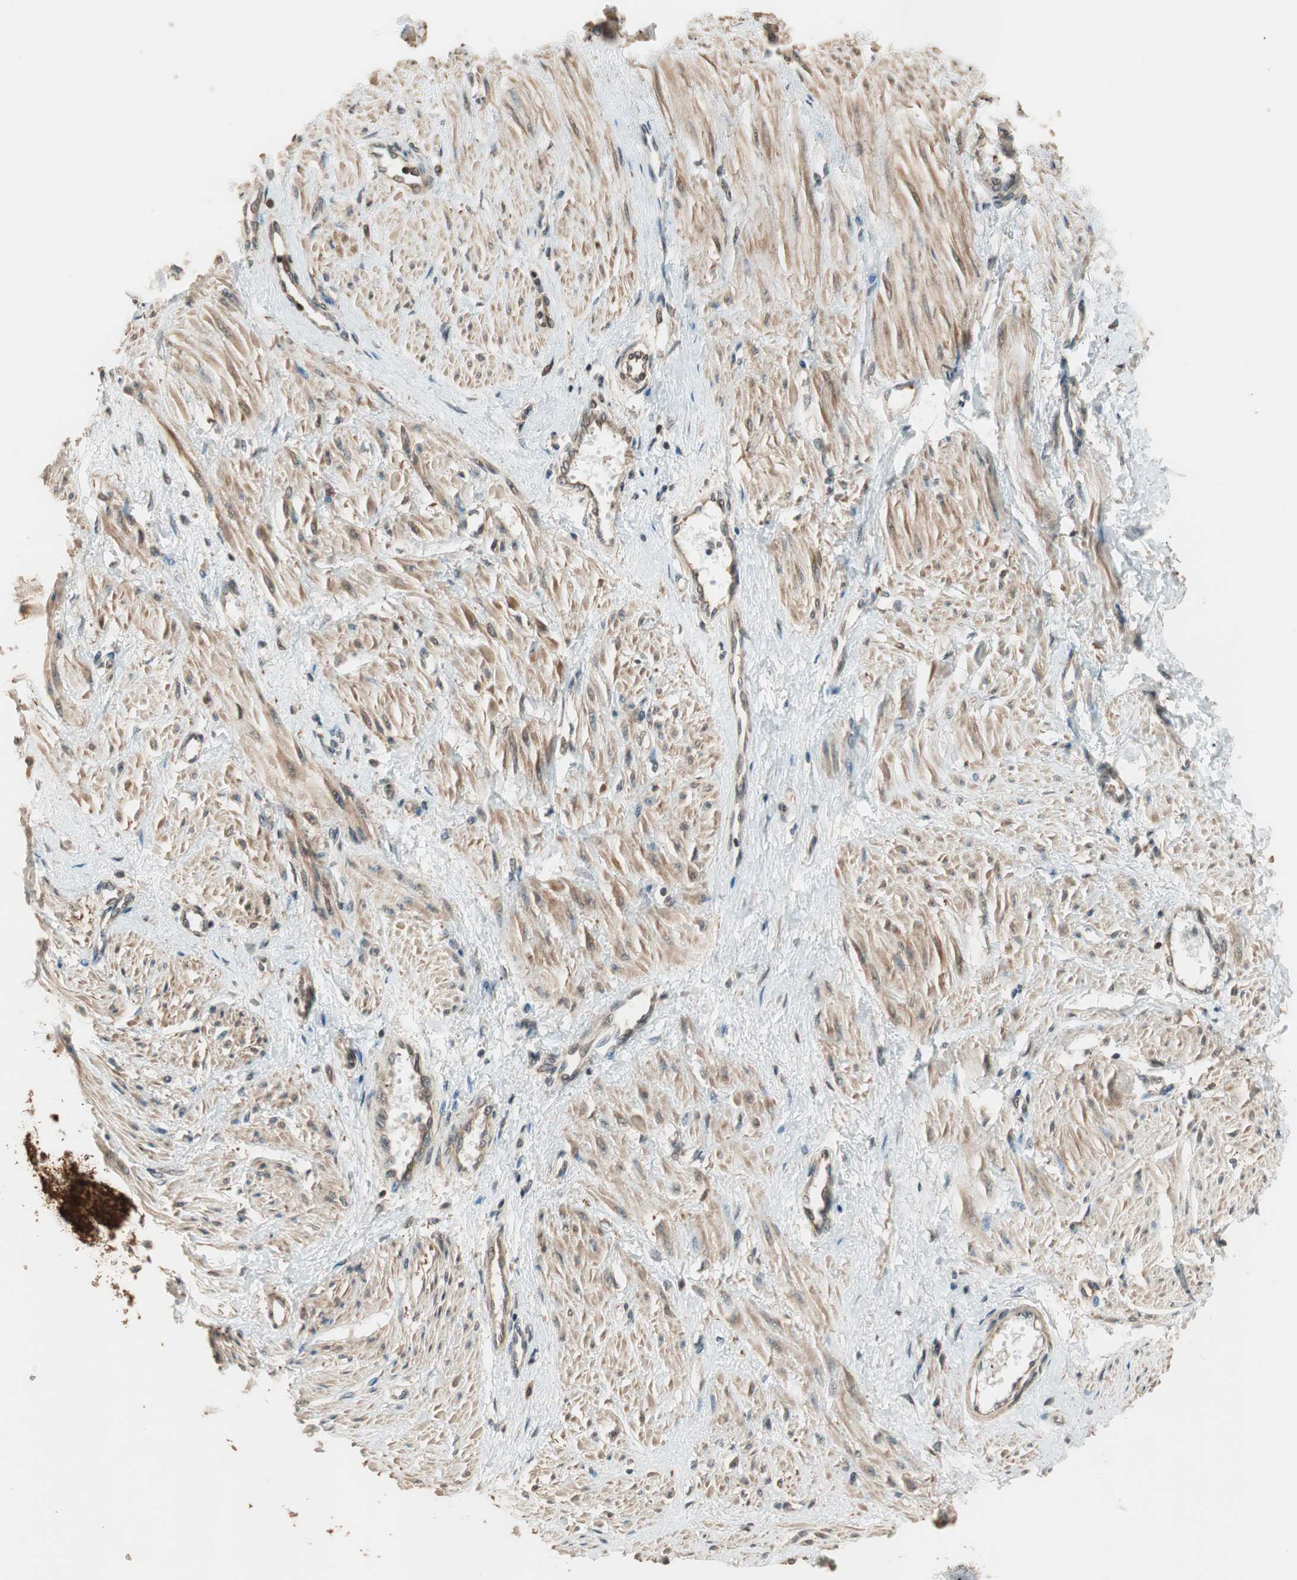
{"staining": {"intensity": "moderate", "quantity": ">75%", "location": "cytoplasmic/membranous"}, "tissue": "smooth muscle", "cell_type": "Smooth muscle cells", "image_type": "normal", "snomed": [{"axis": "morphology", "description": "Normal tissue, NOS"}, {"axis": "topography", "description": "Smooth muscle"}, {"axis": "topography", "description": "Uterus"}], "caption": "DAB immunohistochemical staining of normal smooth muscle displays moderate cytoplasmic/membranous protein staining in about >75% of smooth muscle cells.", "gene": "CNOT4", "patient": {"sex": "female", "age": 39}}